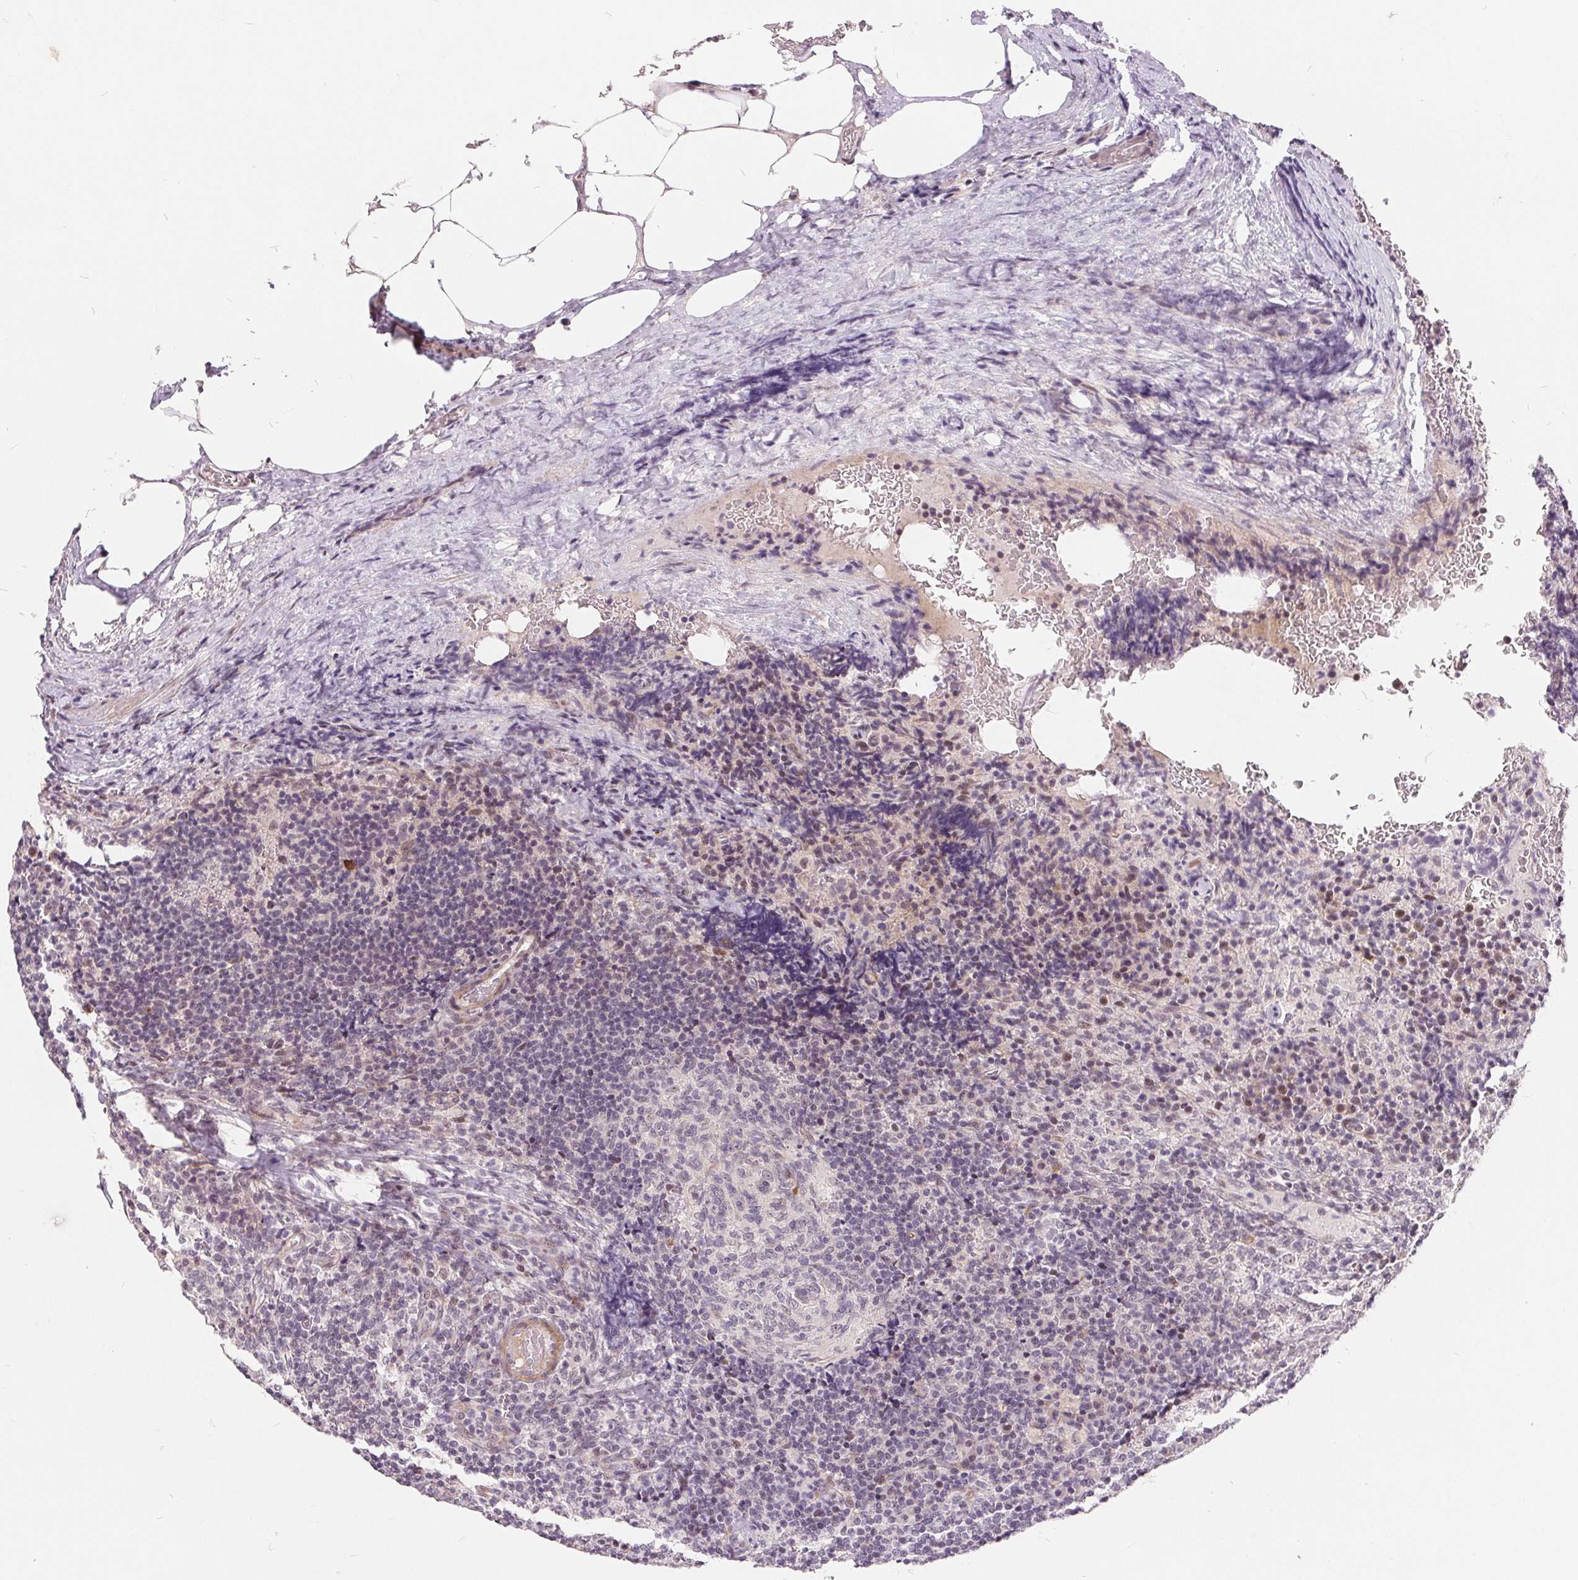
{"staining": {"intensity": "negative", "quantity": "none", "location": "none"}, "tissue": "lymph node", "cell_type": "Germinal center cells", "image_type": "normal", "snomed": [{"axis": "morphology", "description": "Normal tissue, NOS"}, {"axis": "topography", "description": "Lymph node"}], "caption": "Immunohistochemical staining of unremarkable human lymph node demonstrates no significant positivity in germinal center cells.", "gene": "NRG2", "patient": {"sex": "male", "age": 67}}